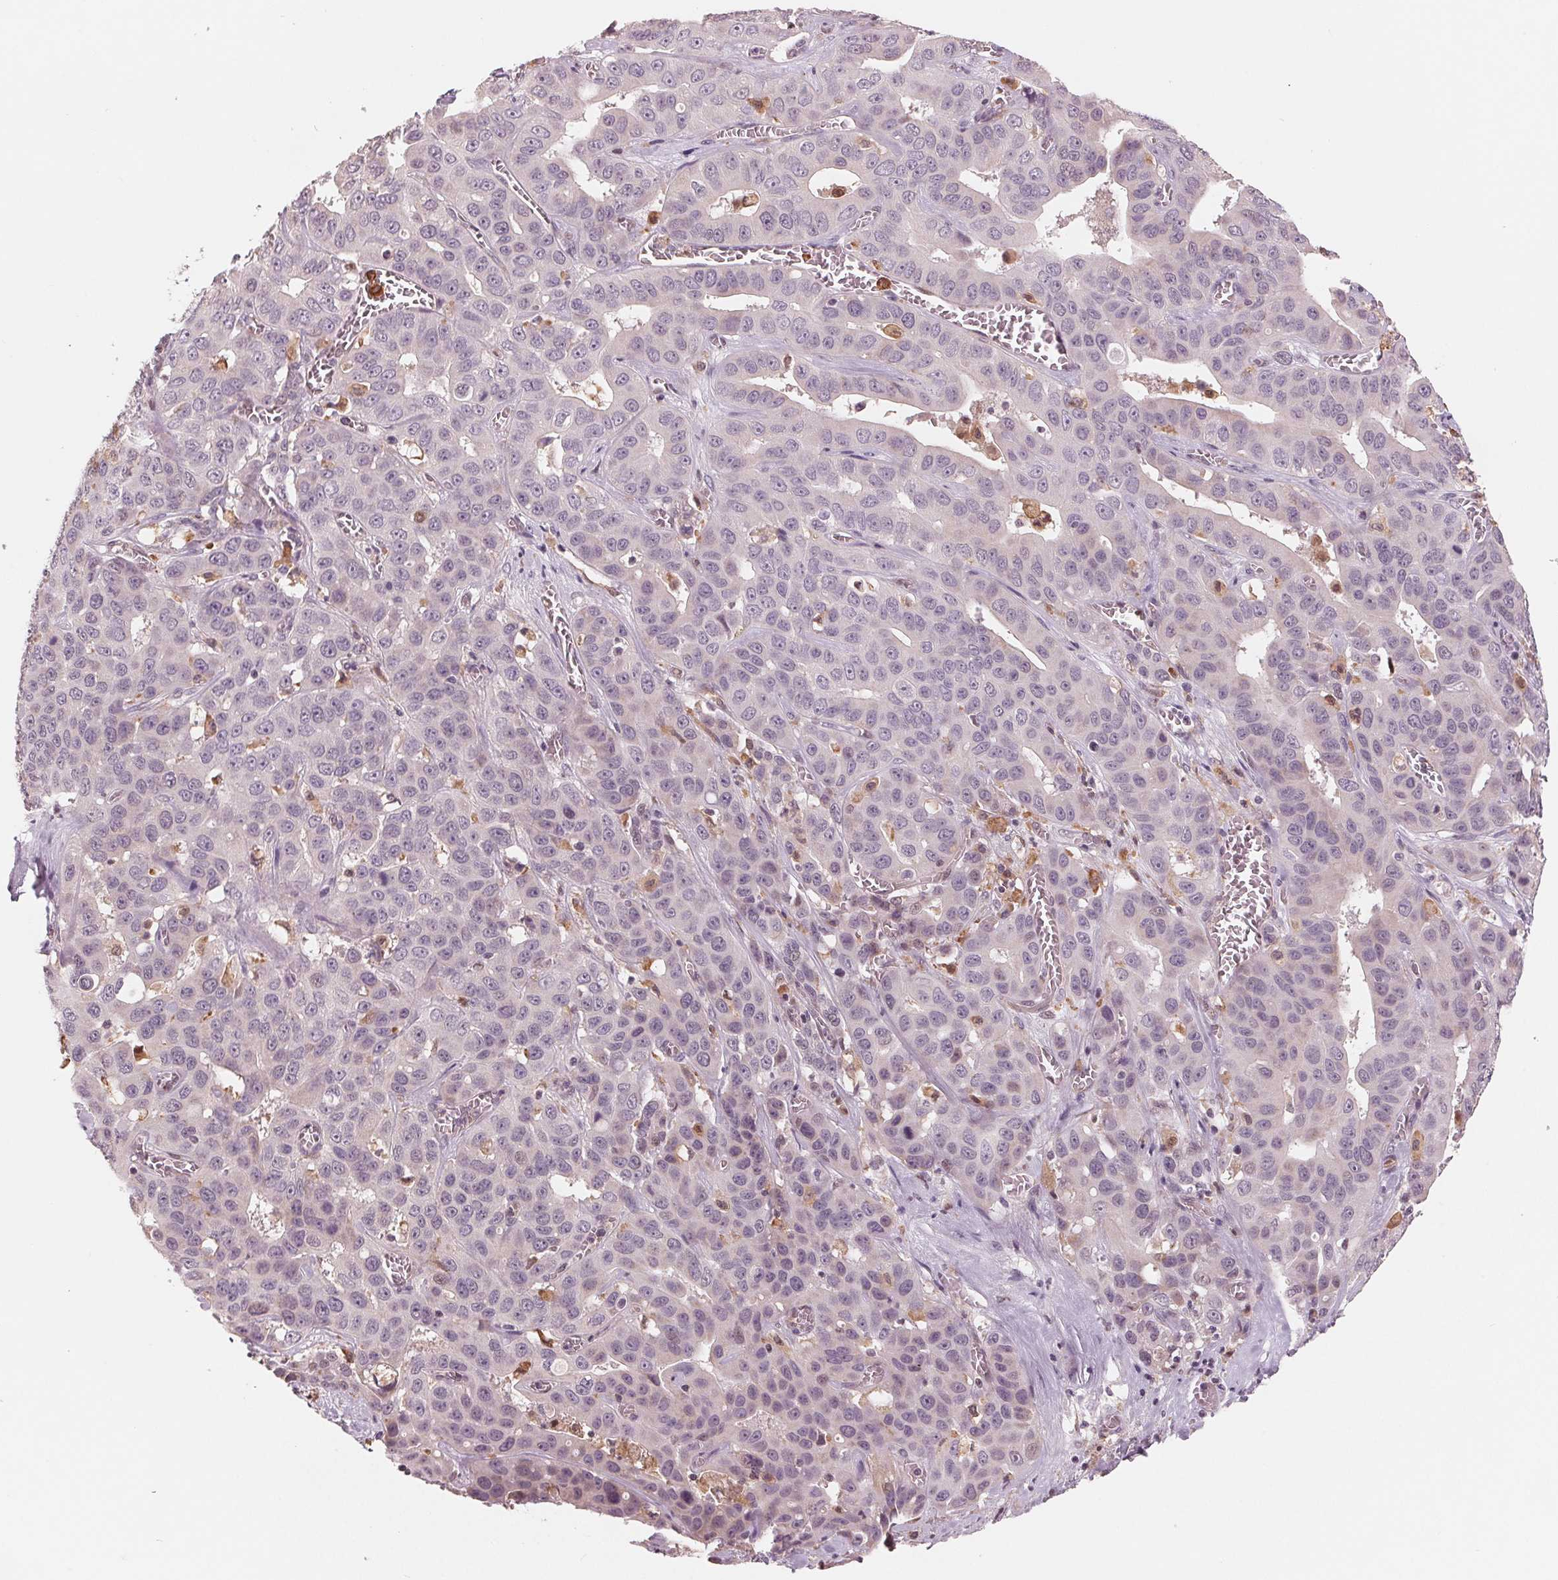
{"staining": {"intensity": "negative", "quantity": "none", "location": "none"}, "tissue": "liver cancer", "cell_type": "Tumor cells", "image_type": "cancer", "snomed": [{"axis": "morphology", "description": "Cholangiocarcinoma"}, {"axis": "topography", "description": "Liver"}], "caption": "Liver cancer (cholangiocarcinoma) was stained to show a protein in brown. There is no significant expression in tumor cells. (DAB IHC, high magnification).", "gene": "IL9R", "patient": {"sex": "female", "age": 52}}